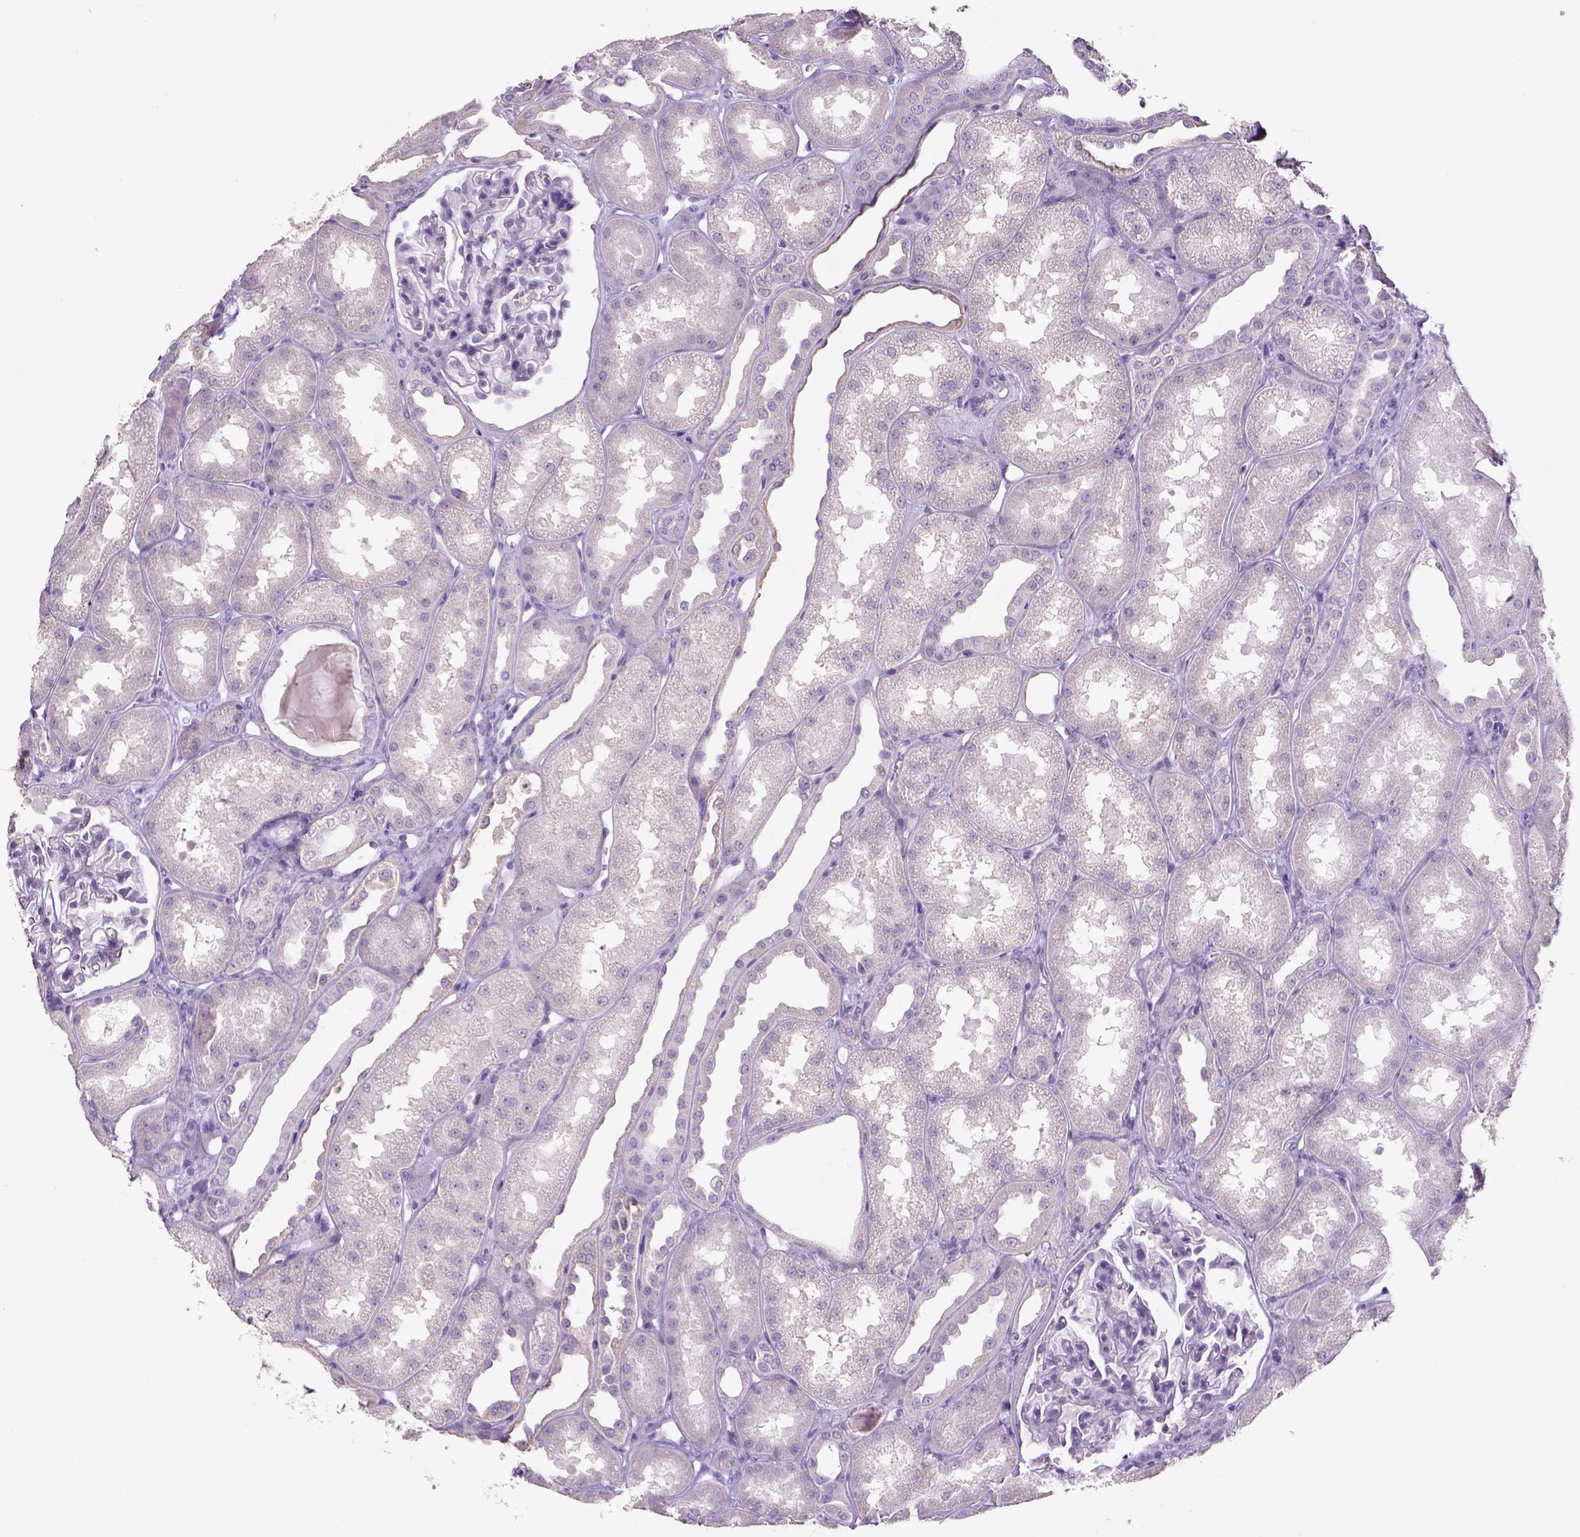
{"staining": {"intensity": "negative", "quantity": "none", "location": "none"}, "tissue": "kidney", "cell_type": "Cells in glomeruli", "image_type": "normal", "snomed": [{"axis": "morphology", "description": "Normal tissue, NOS"}, {"axis": "topography", "description": "Kidney"}], "caption": "High power microscopy photomicrograph of an immunohistochemistry (IHC) micrograph of benign kidney, revealing no significant positivity in cells in glomeruli.", "gene": "NAALAD2", "patient": {"sex": "male", "age": 61}}